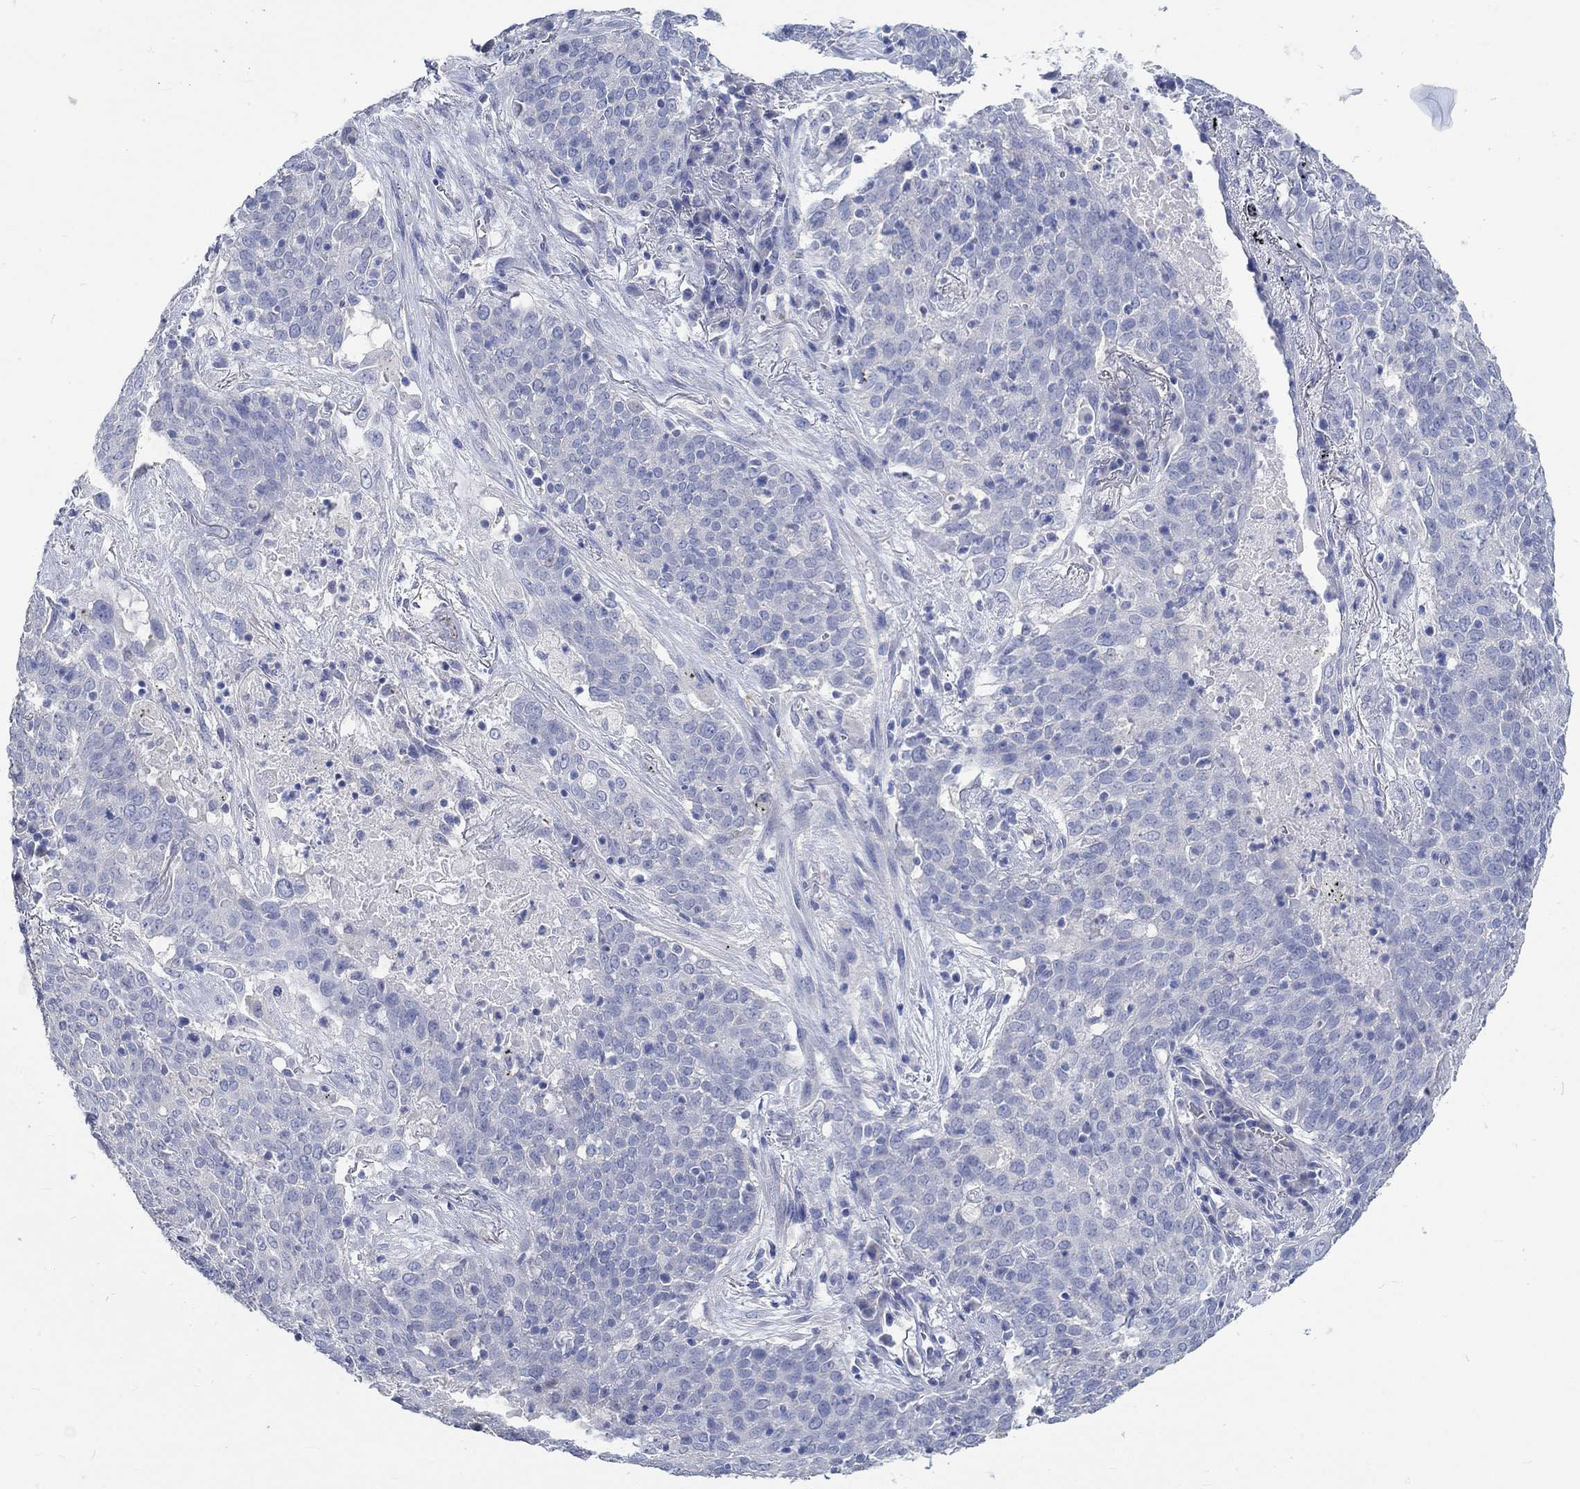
{"staining": {"intensity": "negative", "quantity": "none", "location": "none"}, "tissue": "lung cancer", "cell_type": "Tumor cells", "image_type": "cancer", "snomed": [{"axis": "morphology", "description": "Squamous cell carcinoma, NOS"}, {"axis": "topography", "description": "Lung"}], "caption": "A micrograph of human lung squamous cell carcinoma is negative for staining in tumor cells.", "gene": "KCNA1", "patient": {"sex": "male", "age": 82}}